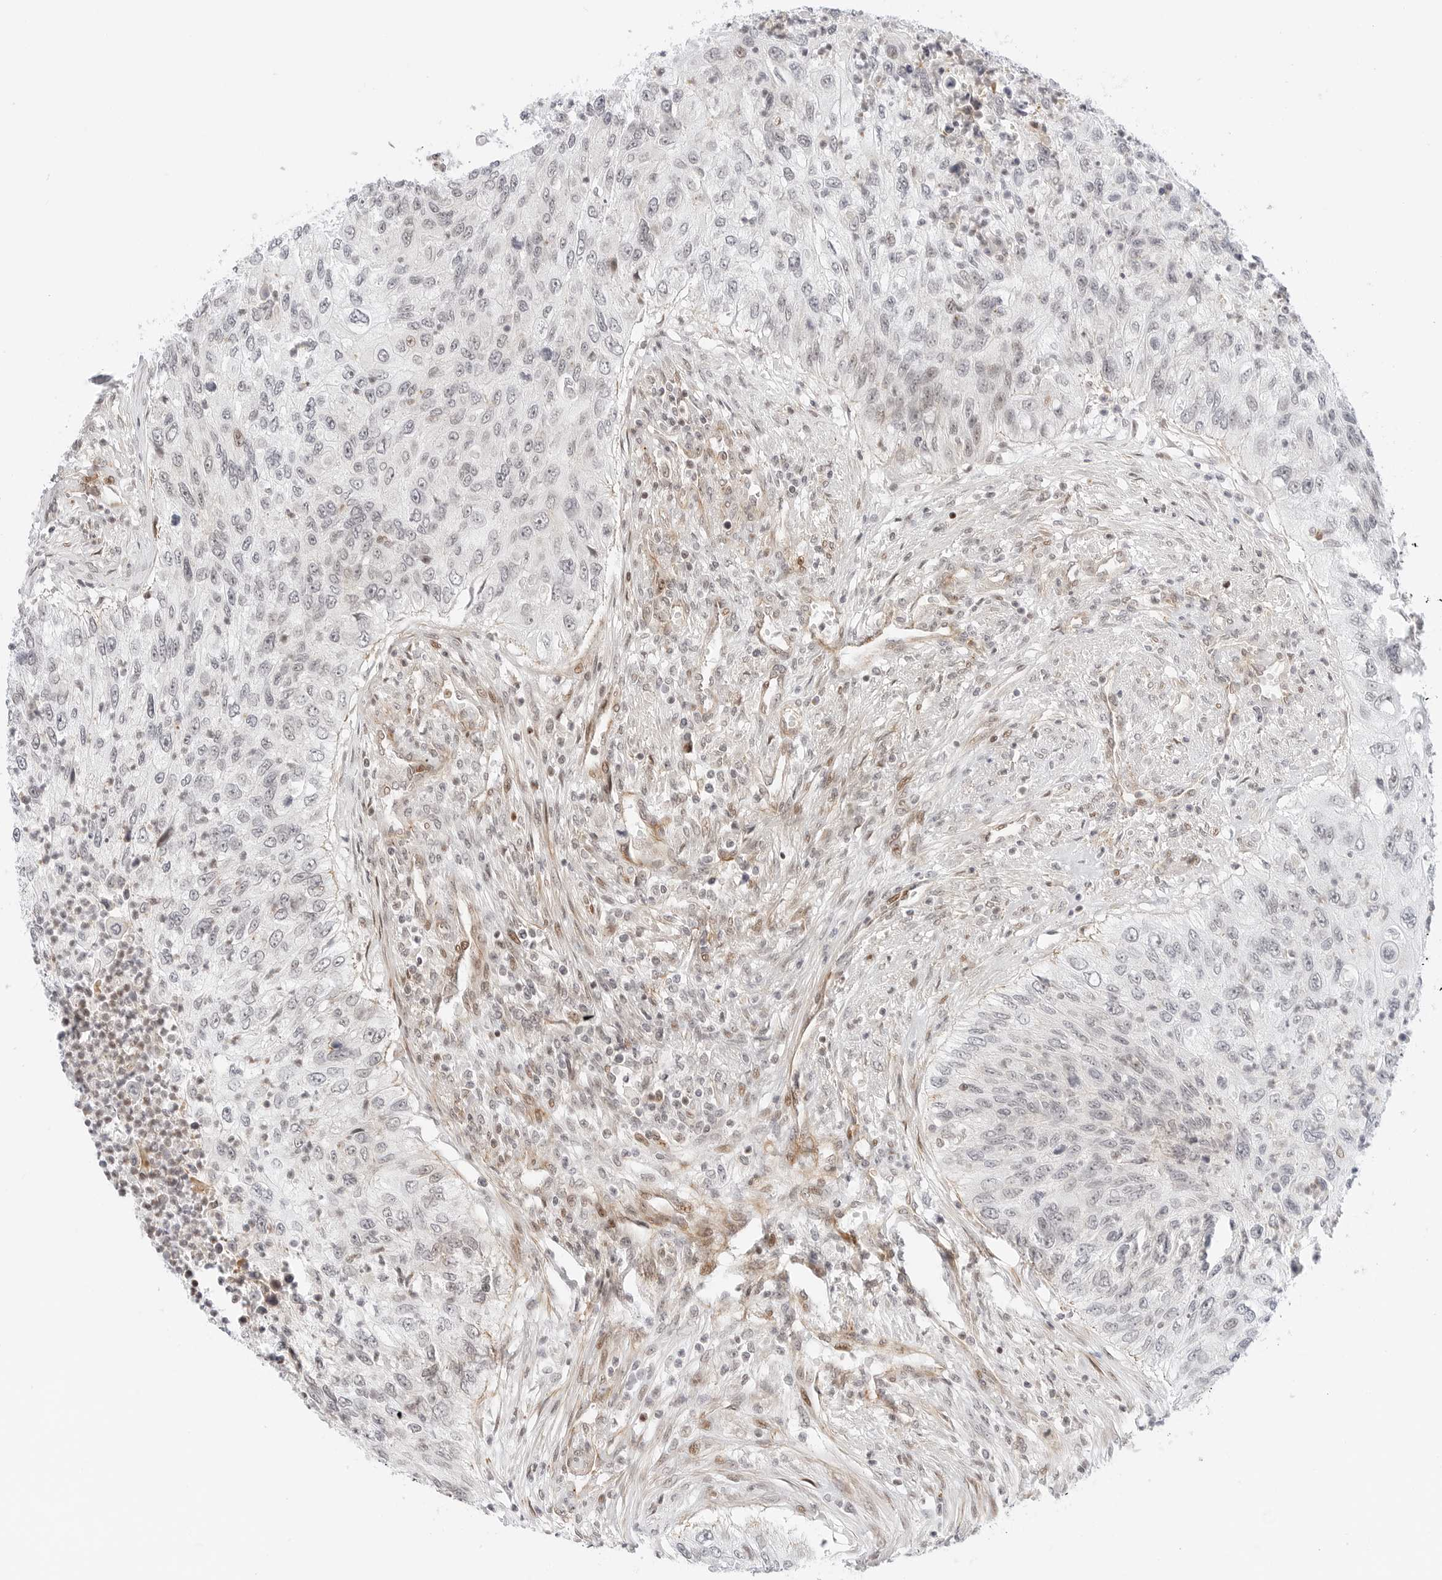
{"staining": {"intensity": "negative", "quantity": "none", "location": "none"}, "tissue": "urothelial cancer", "cell_type": "Tumor cells", "image_type": "cancer", "snomed": [{"axis": "morphology", "description": "Urothelial carcinoma, High grade"}, {"axis": "topography", "description": "Urinary bladder"}], "caption": "Immunohistochemistry (IHC) photomicrograph of neoplastic tissue: high-grade urothelial carcinoma stained with DAB (3,3'-diaminobenzidine) exhibits no significant protein positivity in tumor cells.", "gene": "ZNF613", "patient": {"sex": "female", "age": 60}}